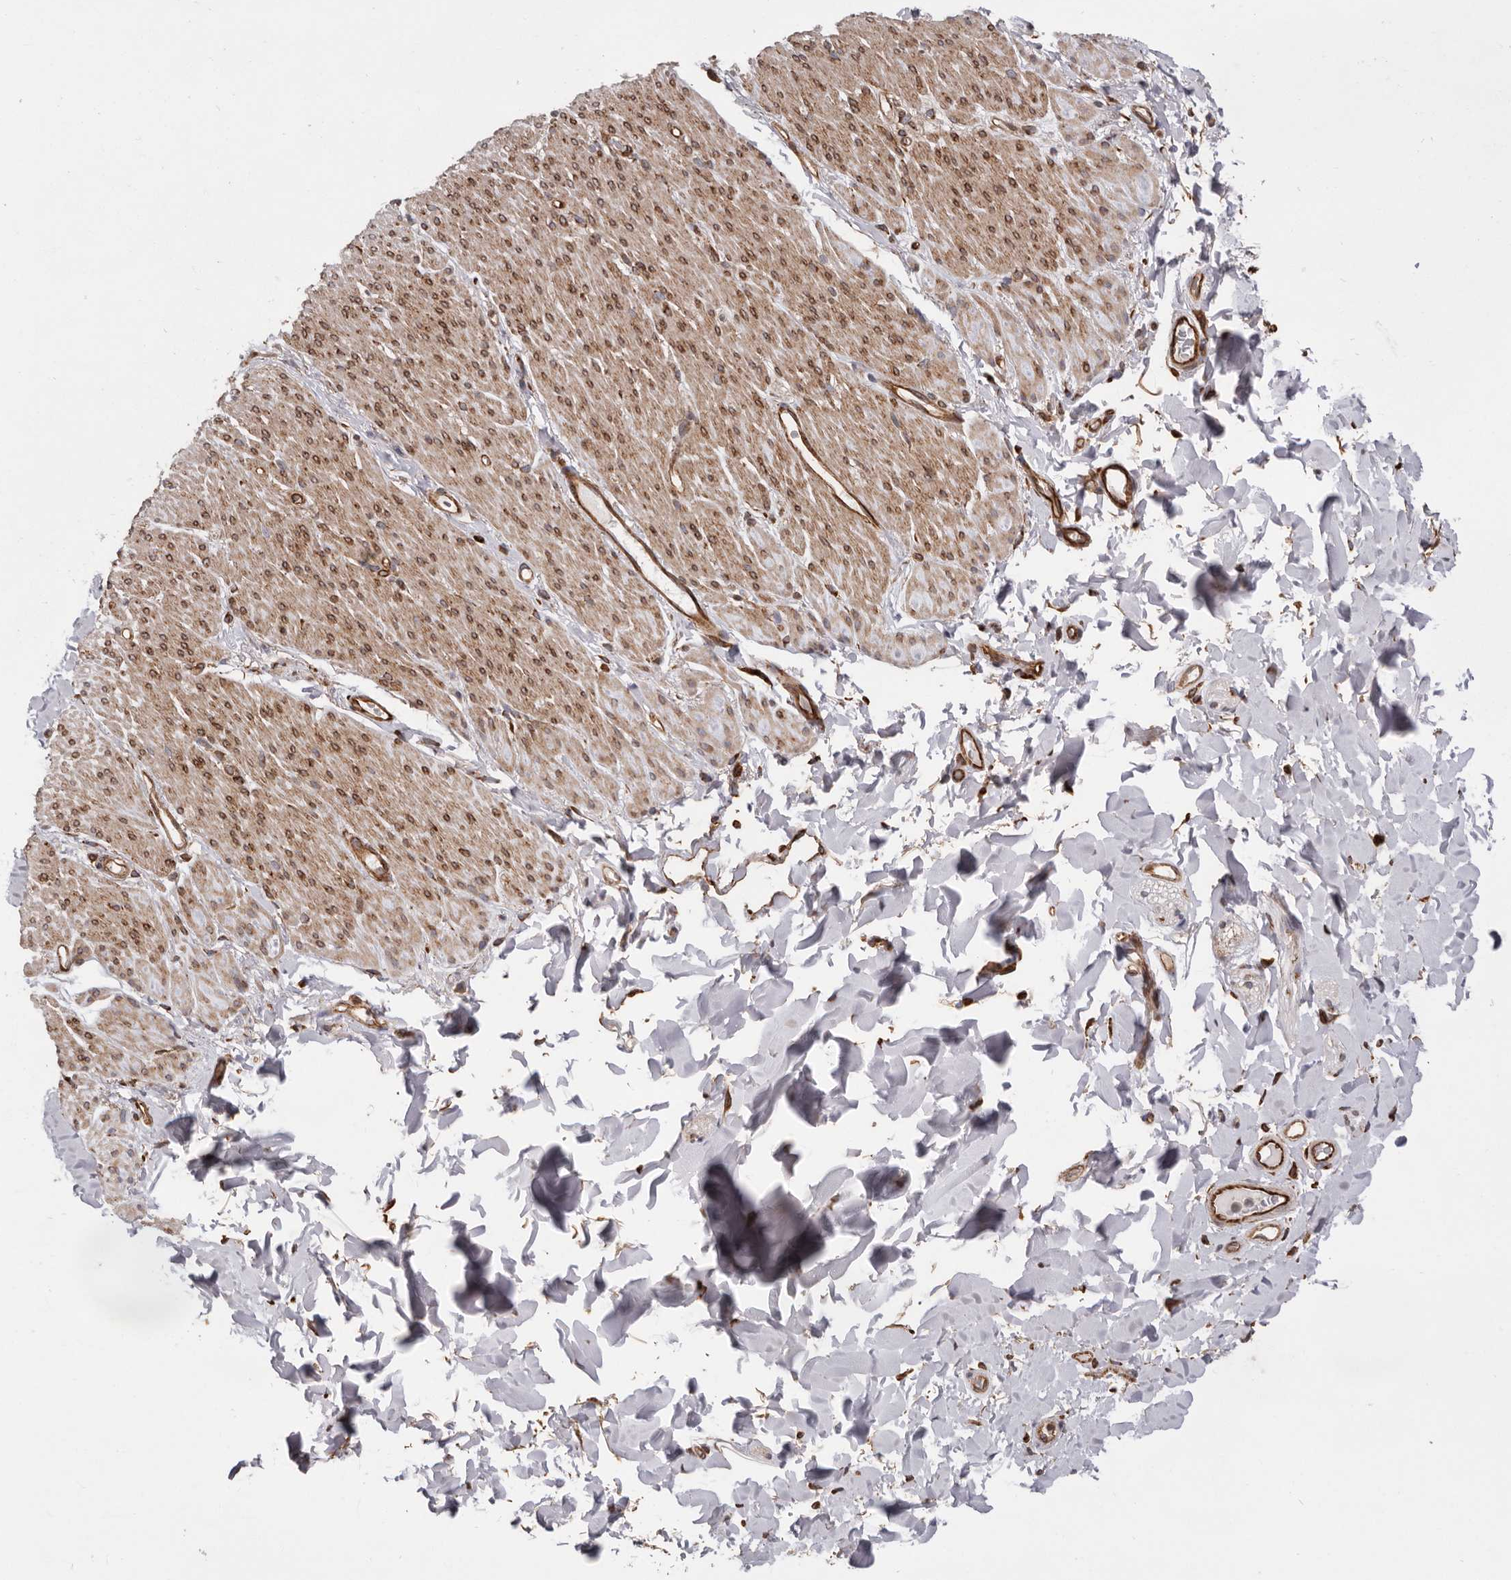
{"staining": {"intensity": "moderate", "quantity": ">75%", "location": "cytoplasmic/membranous"}, "tissue": "smooth muscle", "cell_type": "Smooth muscle cells", "image_type": "normal", "snomed": [{"axis": "morphology", "description": "Normal tissue, NOS"}, {"axis": "topography", "description": "Colon"}, {"axis": "topography", "description": "Peripheral nerve tissue"}], "caption": "Human smooth muscle stained with a brown dye reveals moderate cytoplasmic/membranous positive positivity in about >75% of smooth muscle cells.", "gene": "WDTC1", "patient": {"sex": "female", "age": 61}}